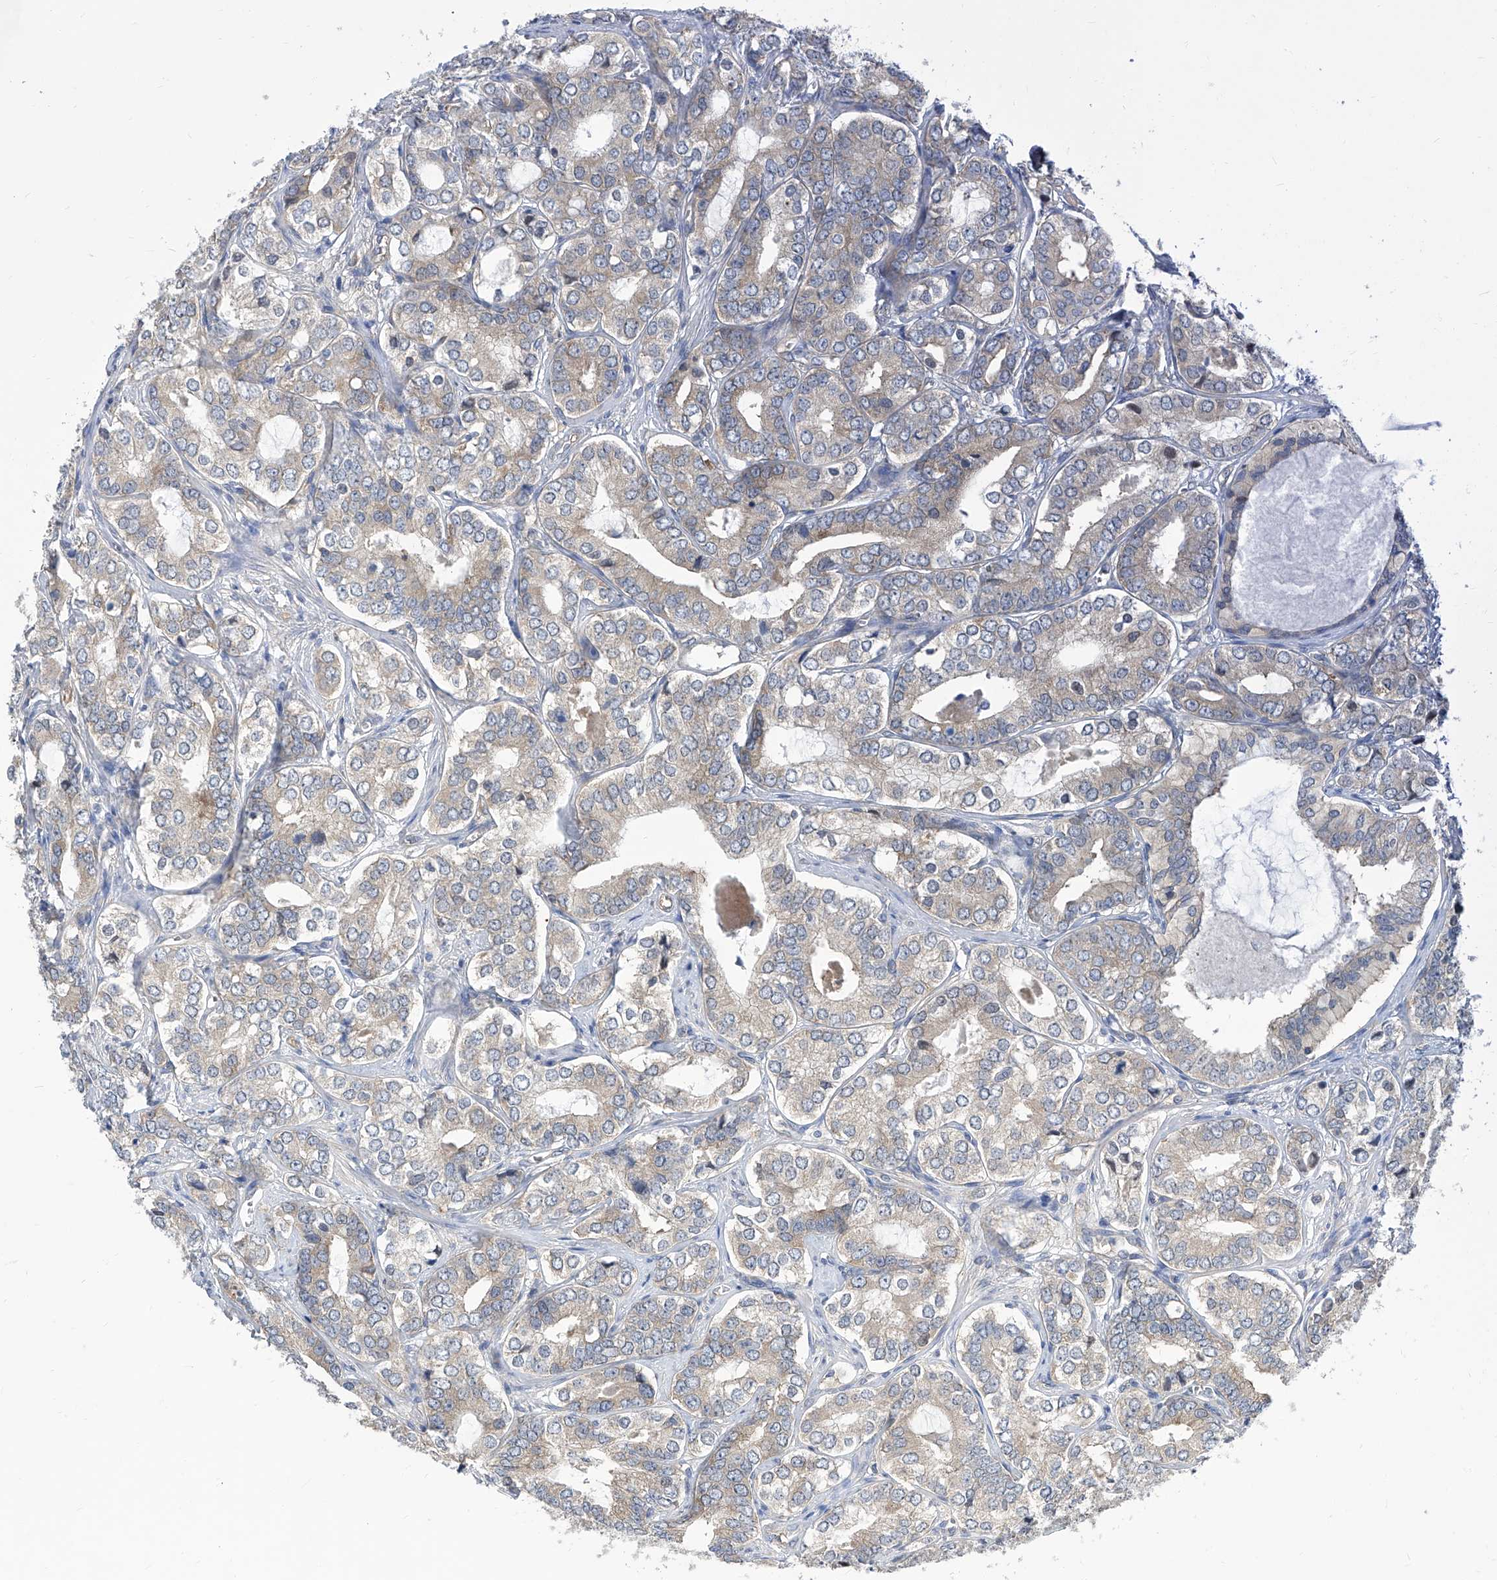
{"staining": {"intensity": "weak", "quantity": "<25%", "location": "cytoplasmic/membranous"}, "tissue": "prostate cancer", "cell_type": "Tumor cells", "image_type": "cancer", "snomed": [{"axis": "morphology", "description": "Adenocarcinoma, High grade"}, {"axis": "topography", "description": "Prostate"}], "caption": "Prostate cancer was stained to show a protein in brown. There is no significant staining in tumor cells.", "gene": "EIF3M", "patient": {"sex": "male", "age": 62}}